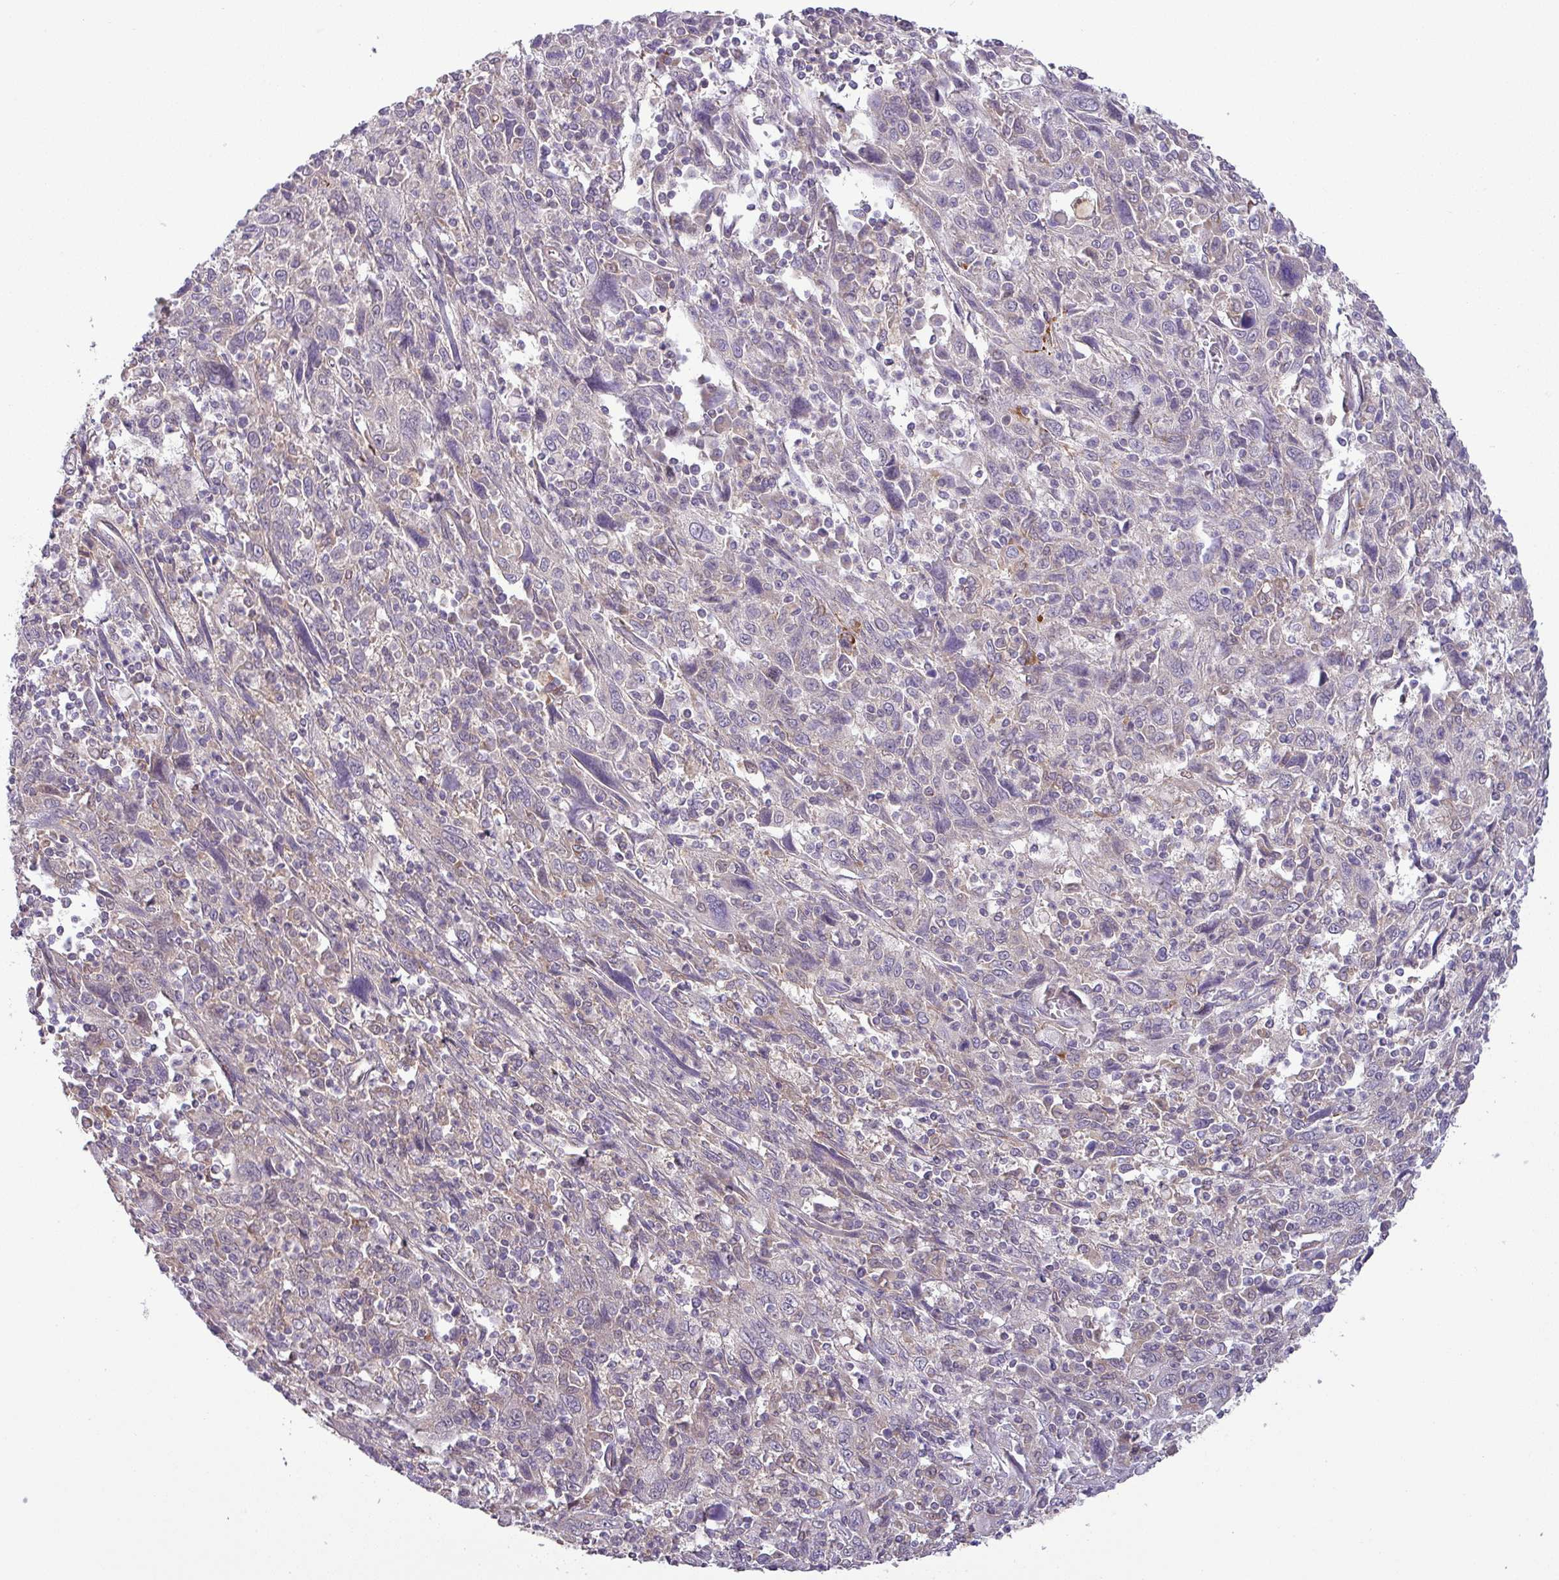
{"staining": {"intensity": "negative", "quantity": "none", "location": "none"}, "tissue": "cervical cancer", "cell_type": "Tumor cells", "image_type": "cancer", "snomed": [{"axis": "morphology", "description": "Squamous cell carcinoma, NOS"}, {"axis": "topography", "description": "Cervix"}], "caption": "This micrograph is of squamous cell carcinoma (cervical) stained with IHC to label a protein in brown with the nuclei are counter-stained blue. There is no expression in tumor cells. Brightfield microscopy of immunohistochemistry (IHC) stained with DAB (brown) and hematoxylin (blue), captured at high magnification.", "gene": "GALNT12", "patient": {"sex": "female", "age": 46}}